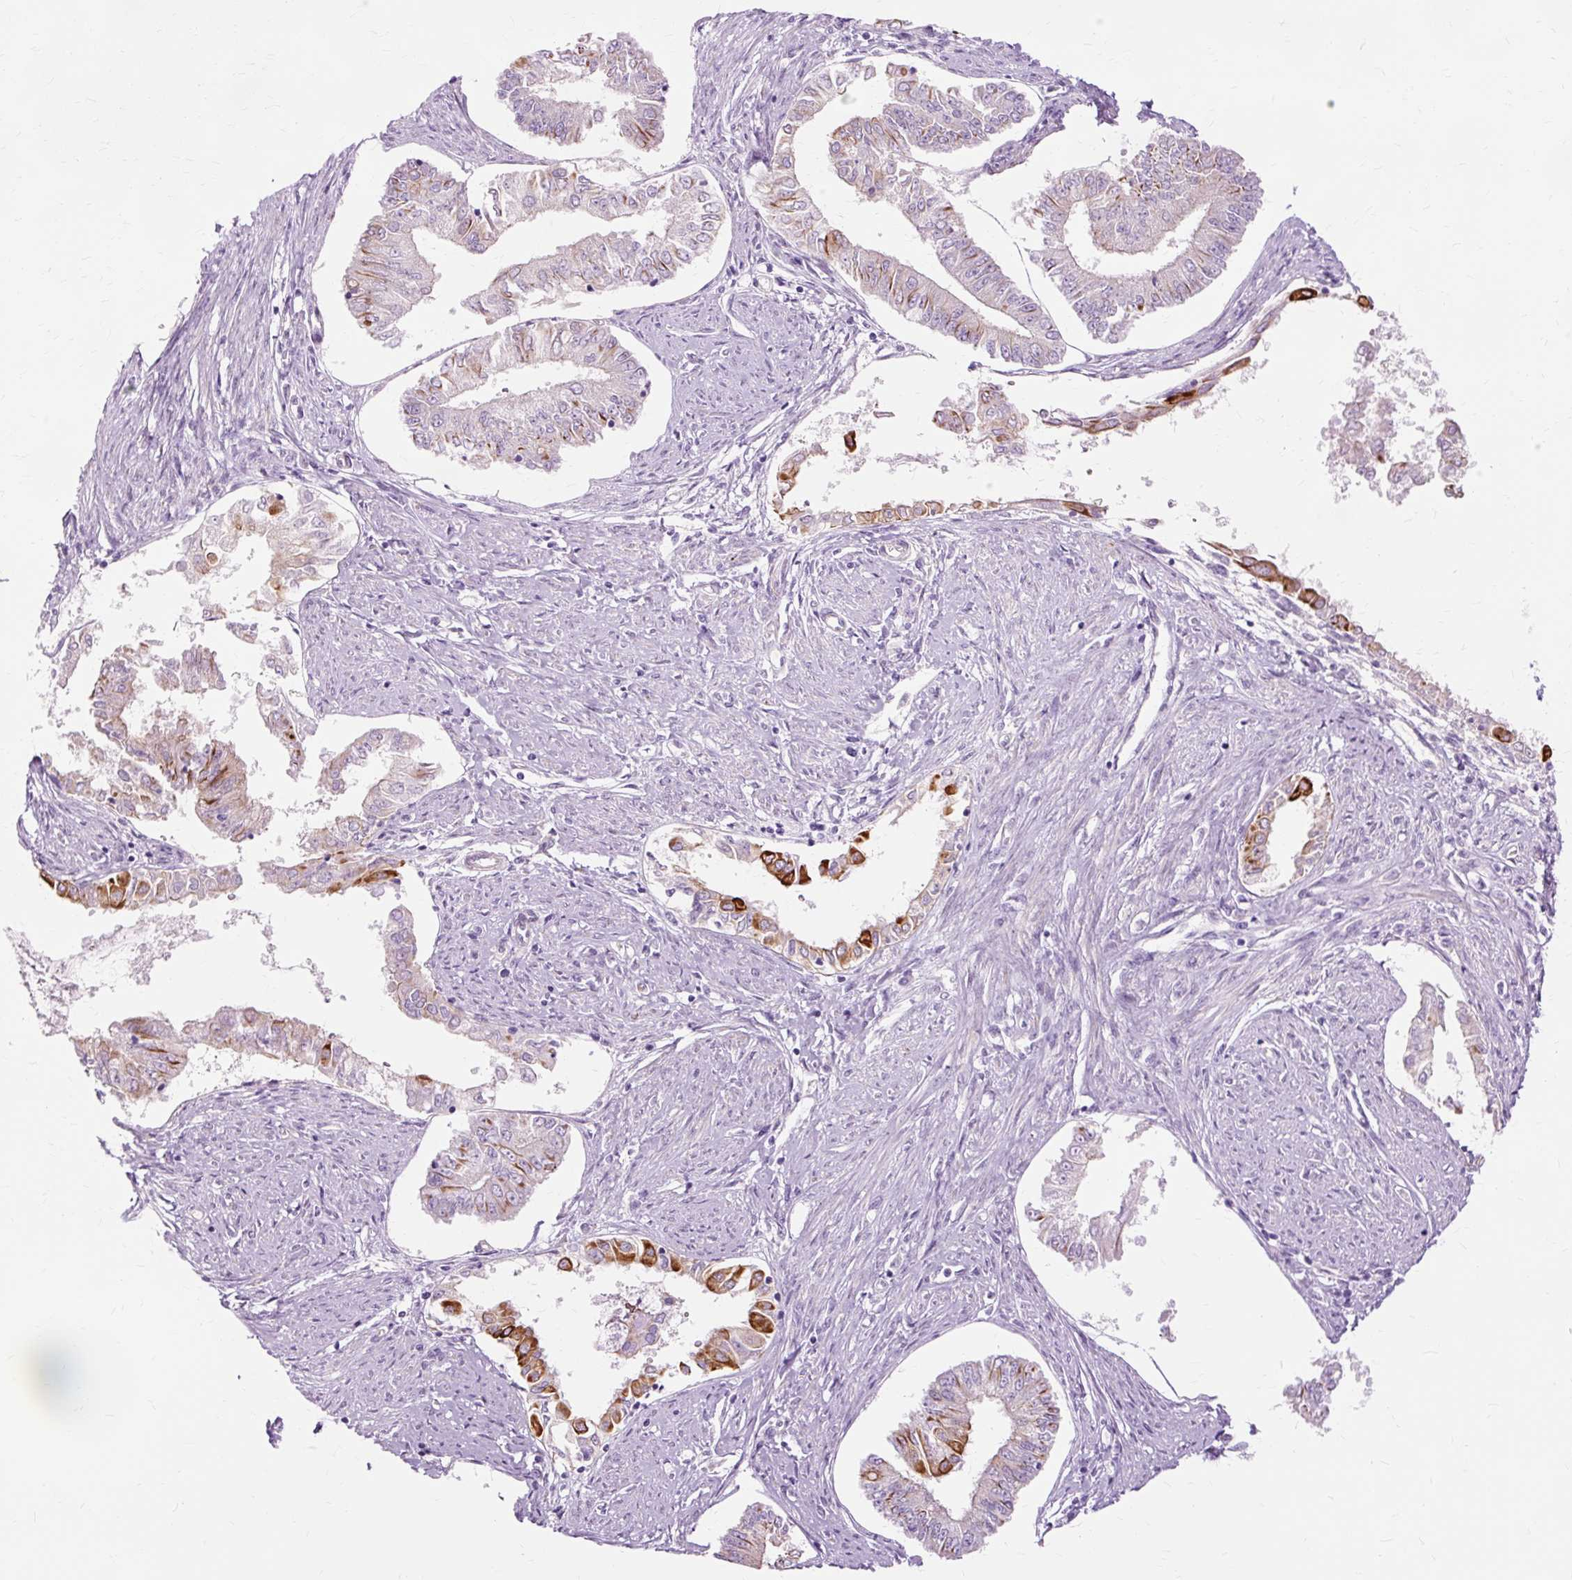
{"staining": {"intensity": "strong", "quantity": "<25%", "location": "cytoplasmic/membranous"}, "tissue": "endometrial cancer", "cell_type": "Tumor cells", "image_type": "cancer", "snomed": [{"axis": "morphology", "description": "Adenocarcinoma, NOS"}, {"axis": "topography", "description": "Endometrium"}], "caption": "Brown immunohistochemical staining in endometrial adenocarcinoma shows strong cytoplasmic/membranous staining in approximately <25% of tumor cells.", "gene": "DCTN4", "patient": {"sex": "female", "age": 76}}